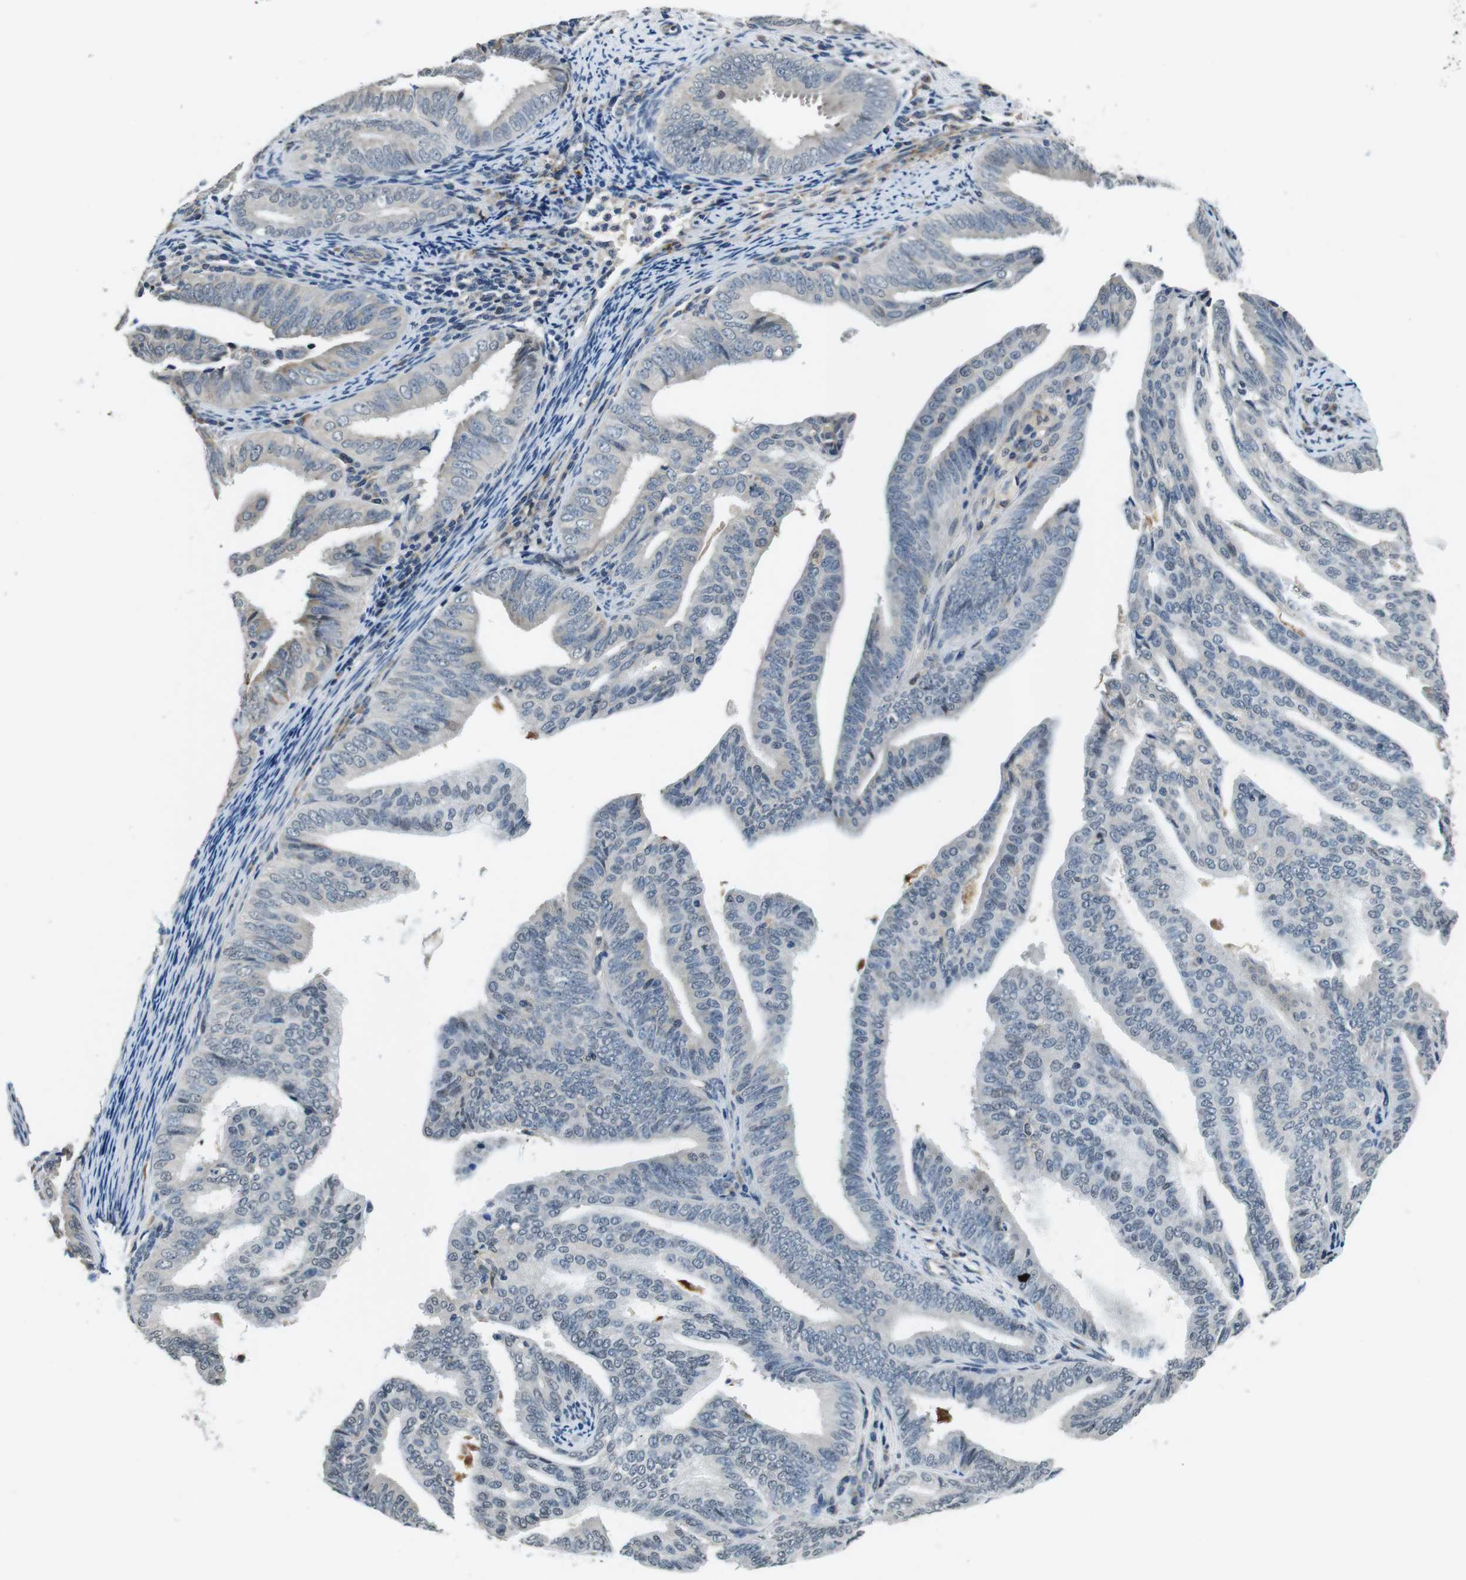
{"staining": {"intensity": "weak", "quantity": "<25%", "location": "nuclear"}, "tissue": "endometrial cancer", "cell_type": "Tumor cells", "image_type": "cancer", "snomed": [{"axis": "morphology", "description": "Adenocarcinoma, NOS"}, {"axis": "topography", "description": "Endometrium"}], "caption": "Endometrial cancer was stained to show a protein in brown. There is no significant positivity in tumor cells.", "gene": "CD163L1", "patient": {"sex": "female", "age": 58}}